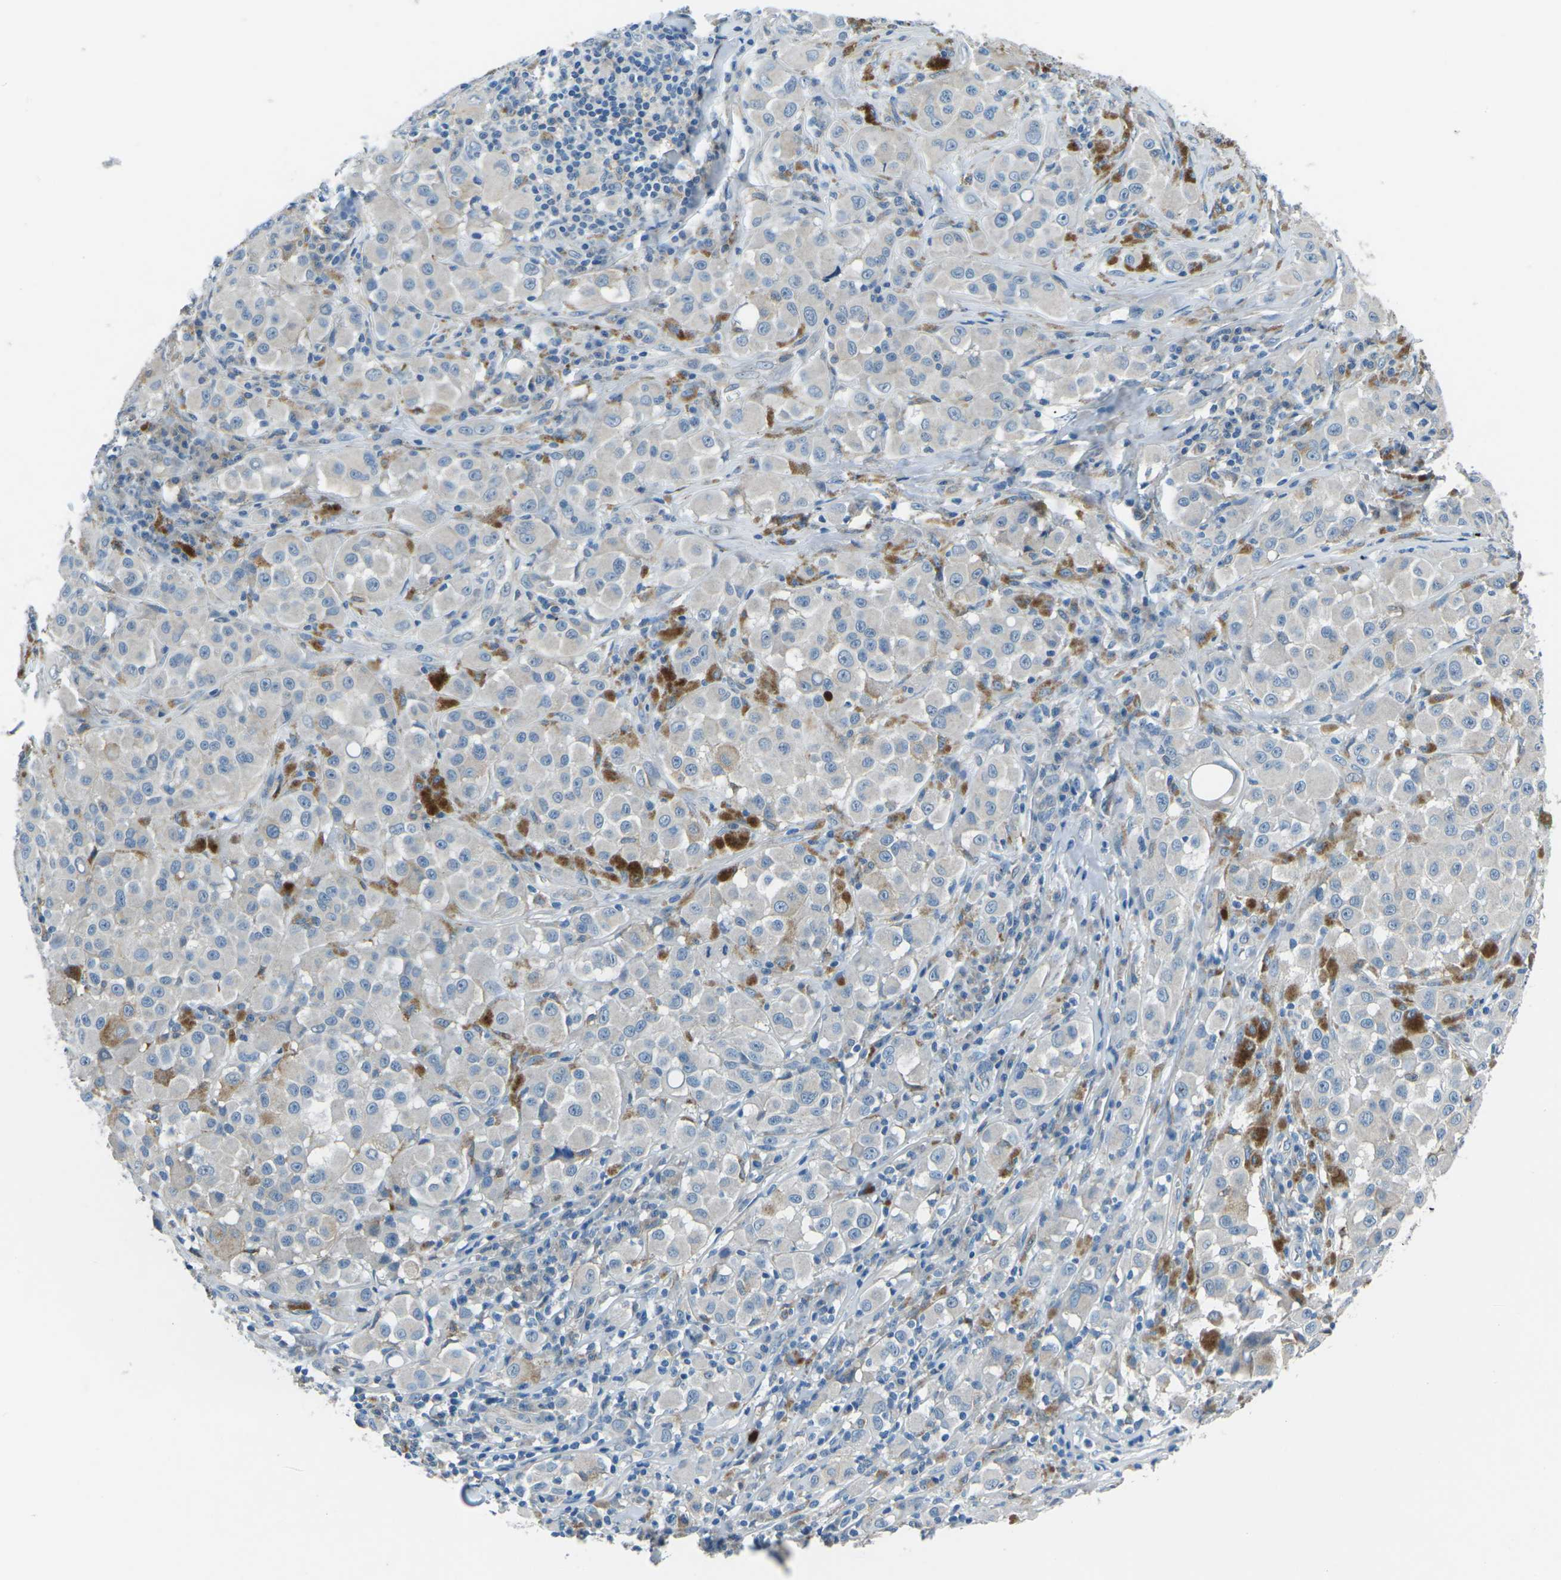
{"staining": {"intensity": "negative", "quantity": "none", "location": "none"}, "tissue": "melanoma", "cell_type": "Tumor cells", "image_type": "cancer", "snomed": [{"axis": "morphology", "description": "Malignant melanoma, NOS"}, {"axis": "topography", "description": "Skin"}], "caption": "The immunohistochemistry (IHC) image has no significant positivity in tumor cells of melanoma tissue.", "gene": "CD1D", "patient": {"sex": "male", "age": 84}}